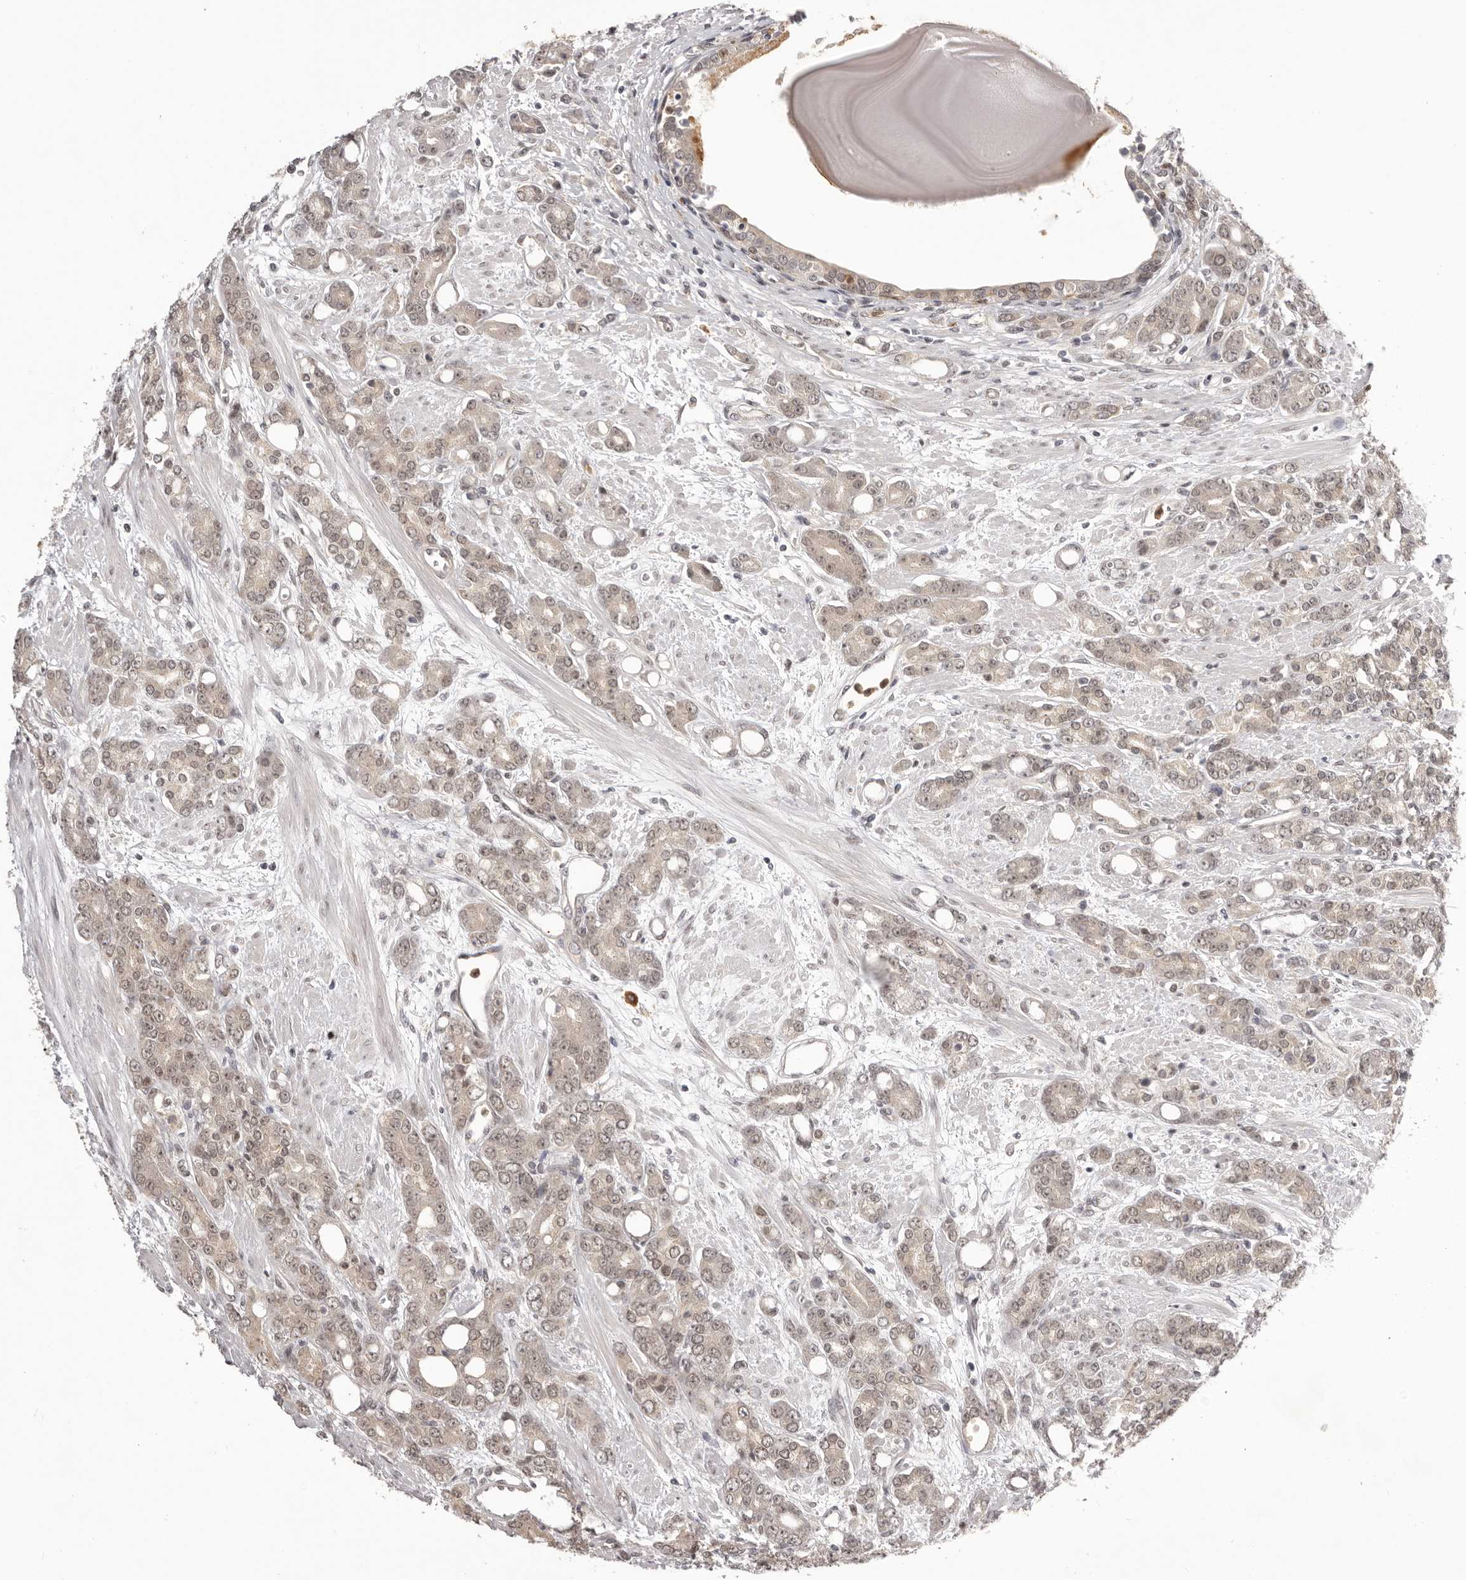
{"staining": {"intensity": "weak", "quantity": ">75%", "location": "nuclear"}, "tissue": "prostate cancer", "cell_type": "Tumor cells", "image_type": "cancer", "snomed": [{"axis": "morphology", "description": "Adenocarcinoma, High grade"}, {"axis": "topography", "description": "Prostate"}], "caption": "Immunohistochemistry (IHC) of human prostate cancer (adenocarcinoma (high-grade)) reveals low levels of weak nuclear expression in about >75% of tumor cells.", "gene": "RNF2", "patient": {"sex": "male", "age": 62}}